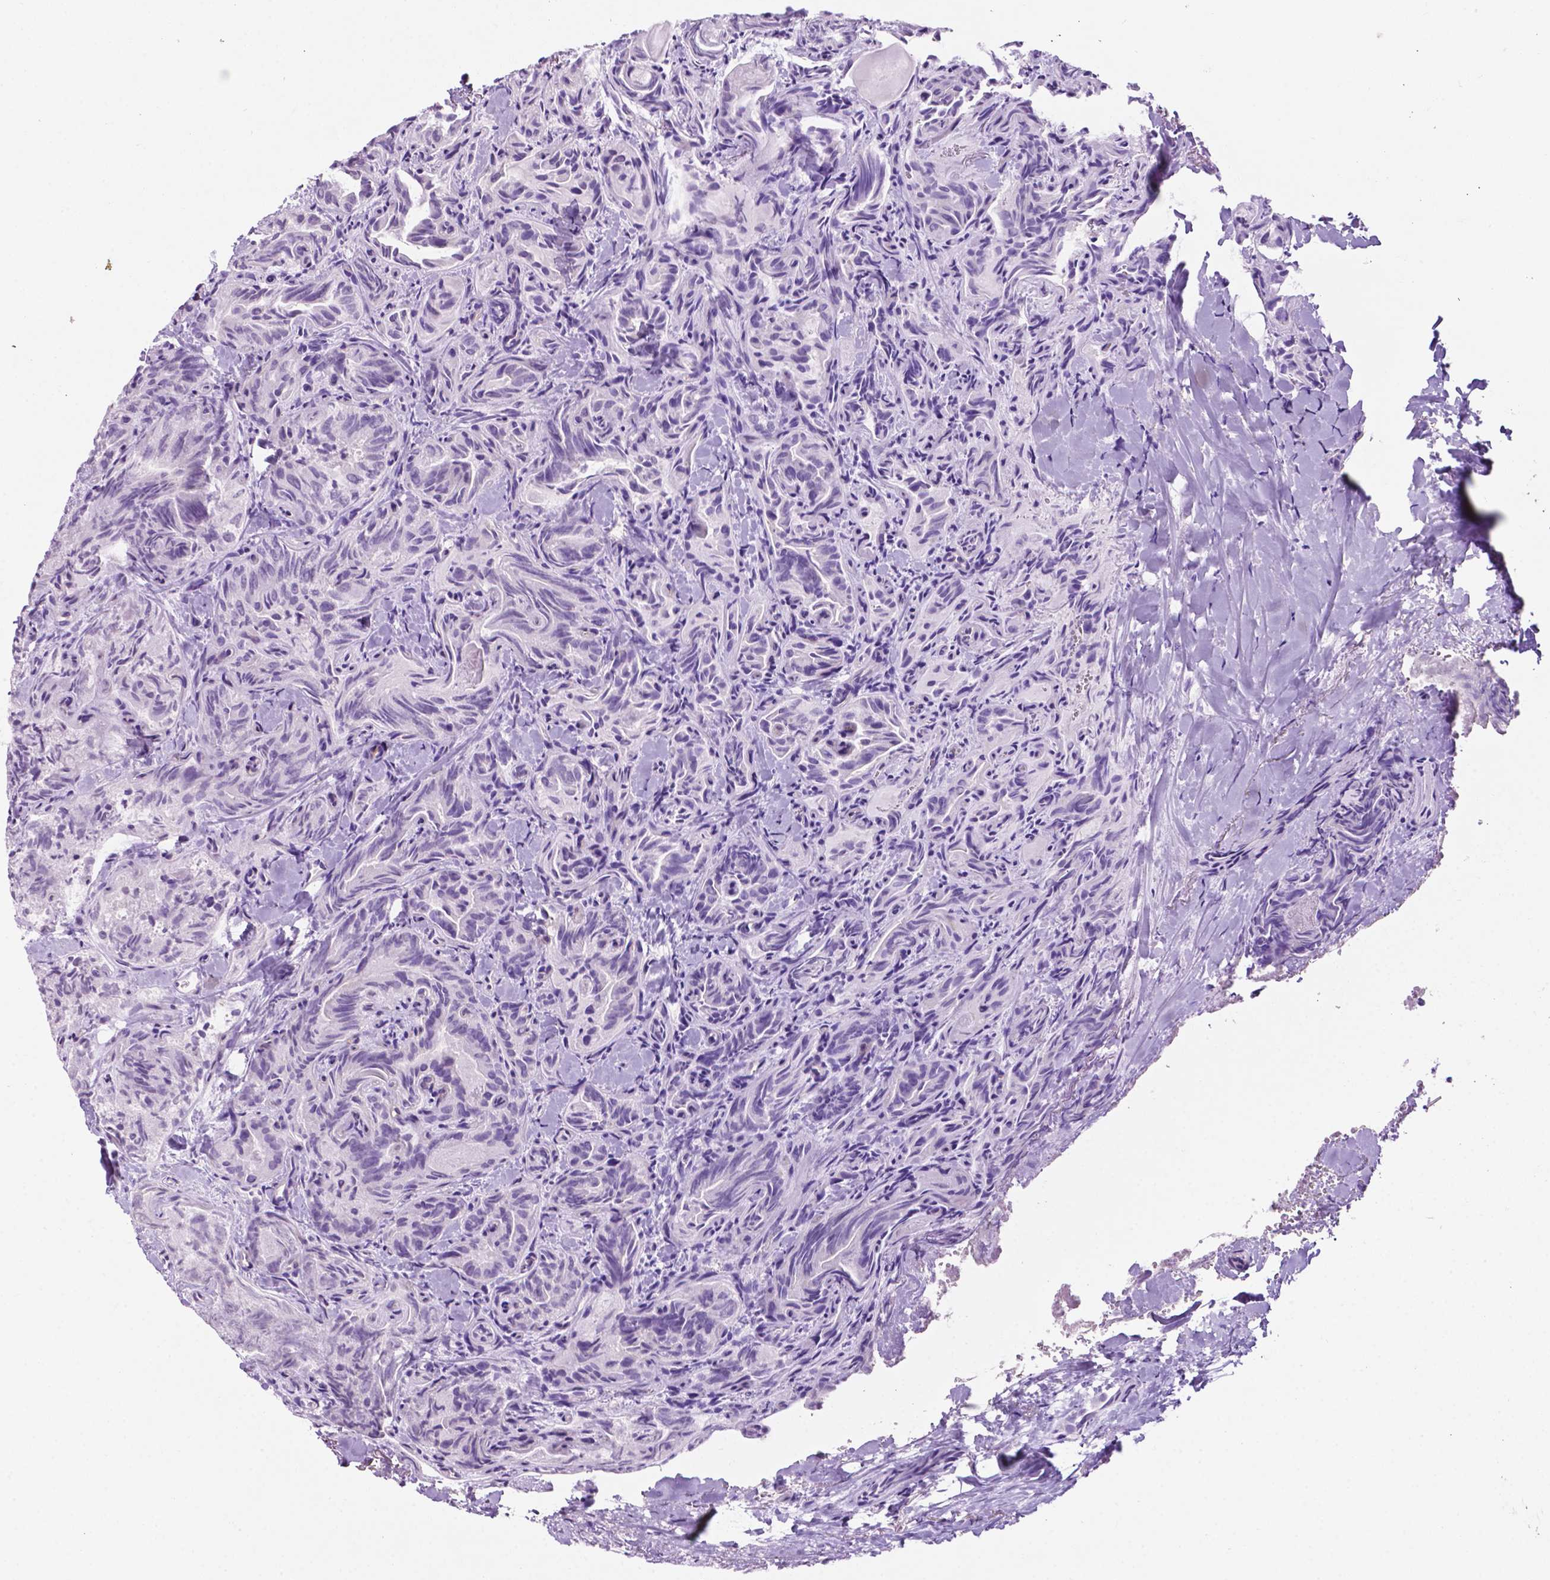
{"staining": {"intensity": "negative", "quantity": "none", "location": "none"}, "tissue": "thyroid cancer", "cell_type": "Tumor cells", "image_type": "cancer", "snomed": [{"axis": "morphology", "description": "Papillary adenocarcinoma, NOS"}, {"axis": "topography", "description": "Thyroid gland"}], "caption": "The histopathology image shows no significant staining in tumor cells of thyroid cancer.", "gene": "PHGR1", "patient": {"sex": "female", "age": 75}}